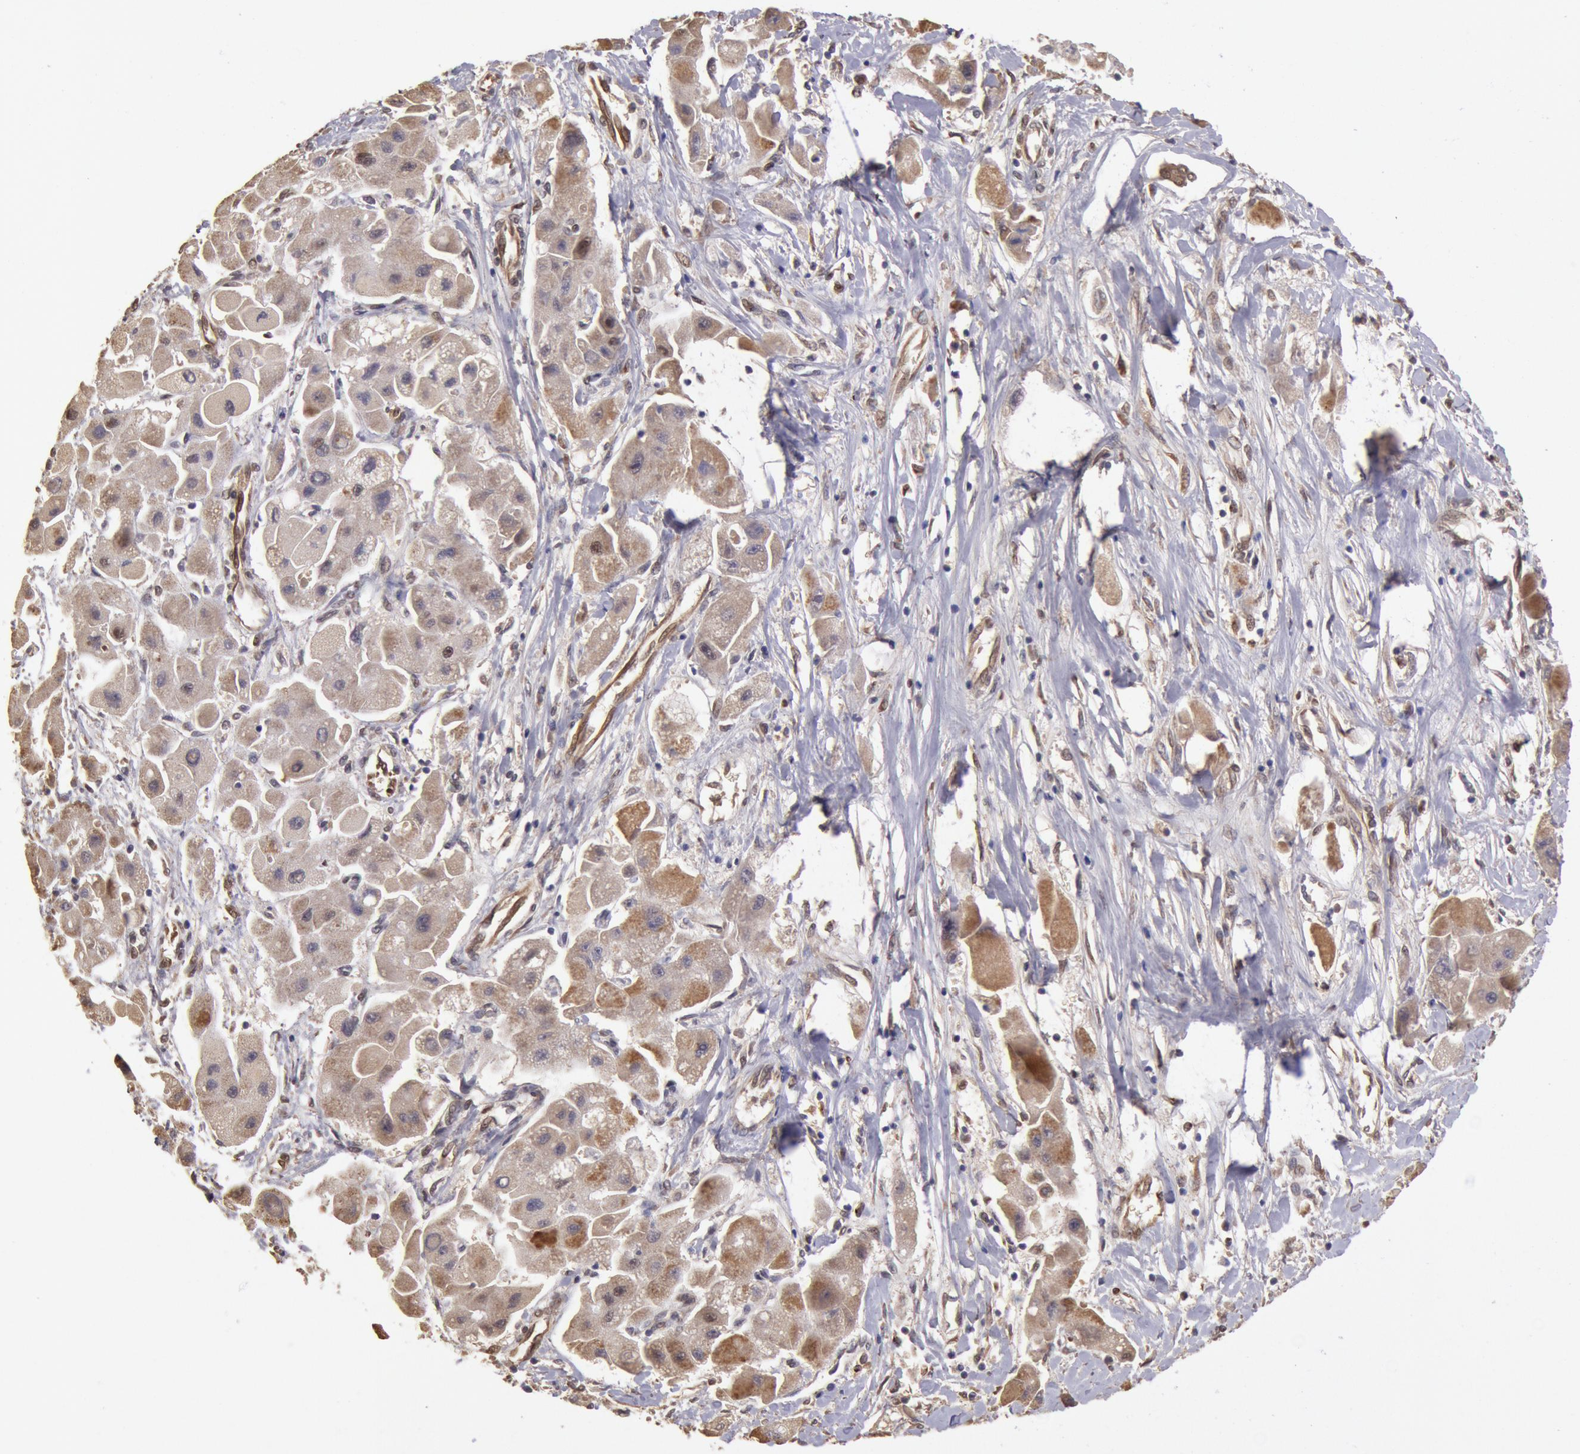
{"staining": {"intensity": "weak", "quantity": ">75%", "location": "cytoplasmic/membranous"}, "tissue": "liver cancer", "cell_type": "Tumor cells", "image_type": "cancer", "snomed": [{"axis": "morphology", "description": "Carcinoma, Hepatocellular, NOS"}, {"axis": "topography", "description": "Liver"}], "caption": "Immunohistochemical staining of liver cancer shows low levels of weak cytoplasmic/membranous expression in about >75% of tumor cells.", "gene": "COMT", "patient": {"sex": "male", "age": 24}}